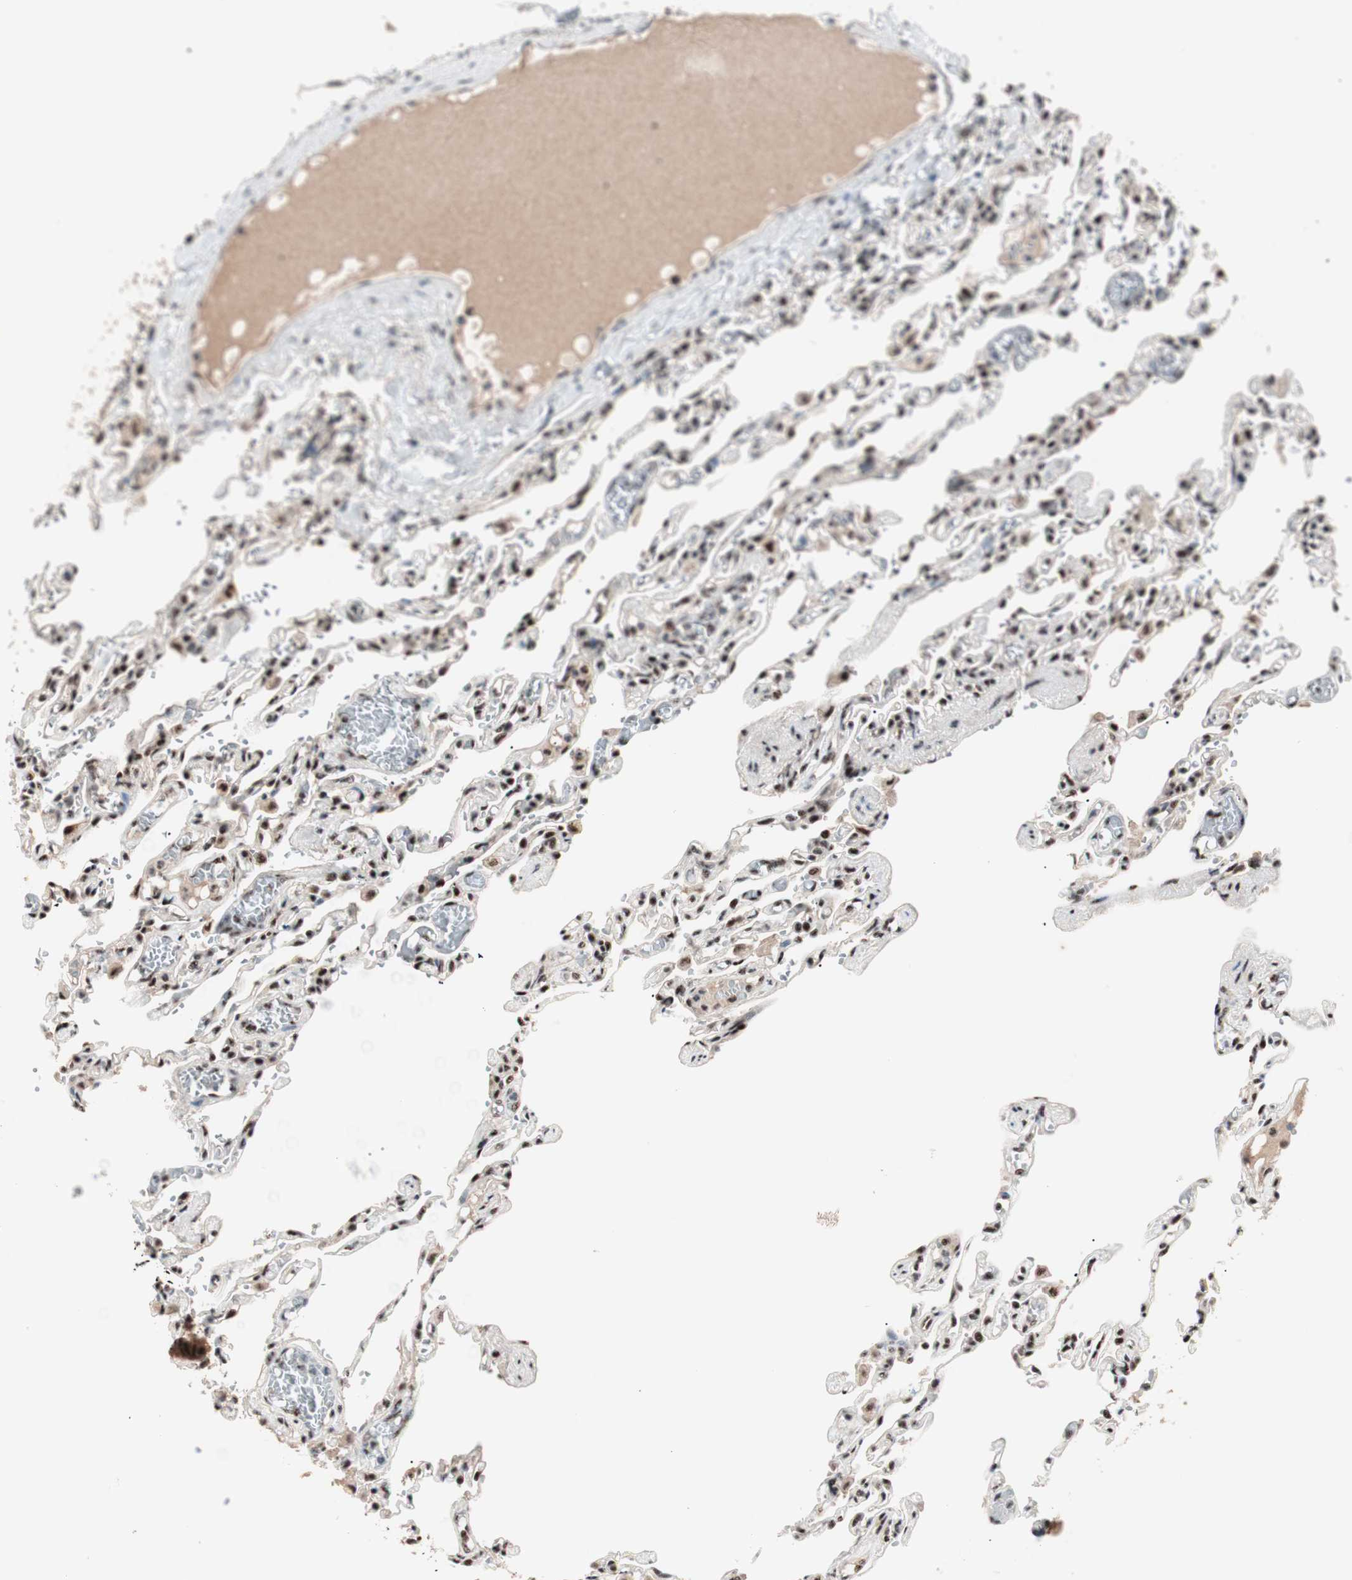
{"staining": {"intensity": "strong", "quantity": "25%-75%", "location": "nuclear"}, "tissue": "lung", "cell_type": "Alveolar cells", "image_type": "normal", "snomed": [{"axis": "morphology", "description": "Normal tissue, NOS"}, {"axis": "topography", "description": "Lung"}], "caption": "High-magnification brightfield microscopy of unremarkable lung stained with DAB (3,3'-diaminobenzidine) (brown) and counterstained with hematoxylin (blue). alveolar cells exhibit strong nuclear positivity is present in approximately25%-75% of cells.", "gene": "NR5A2", "patient": {"sex": "male", "age": 21}}